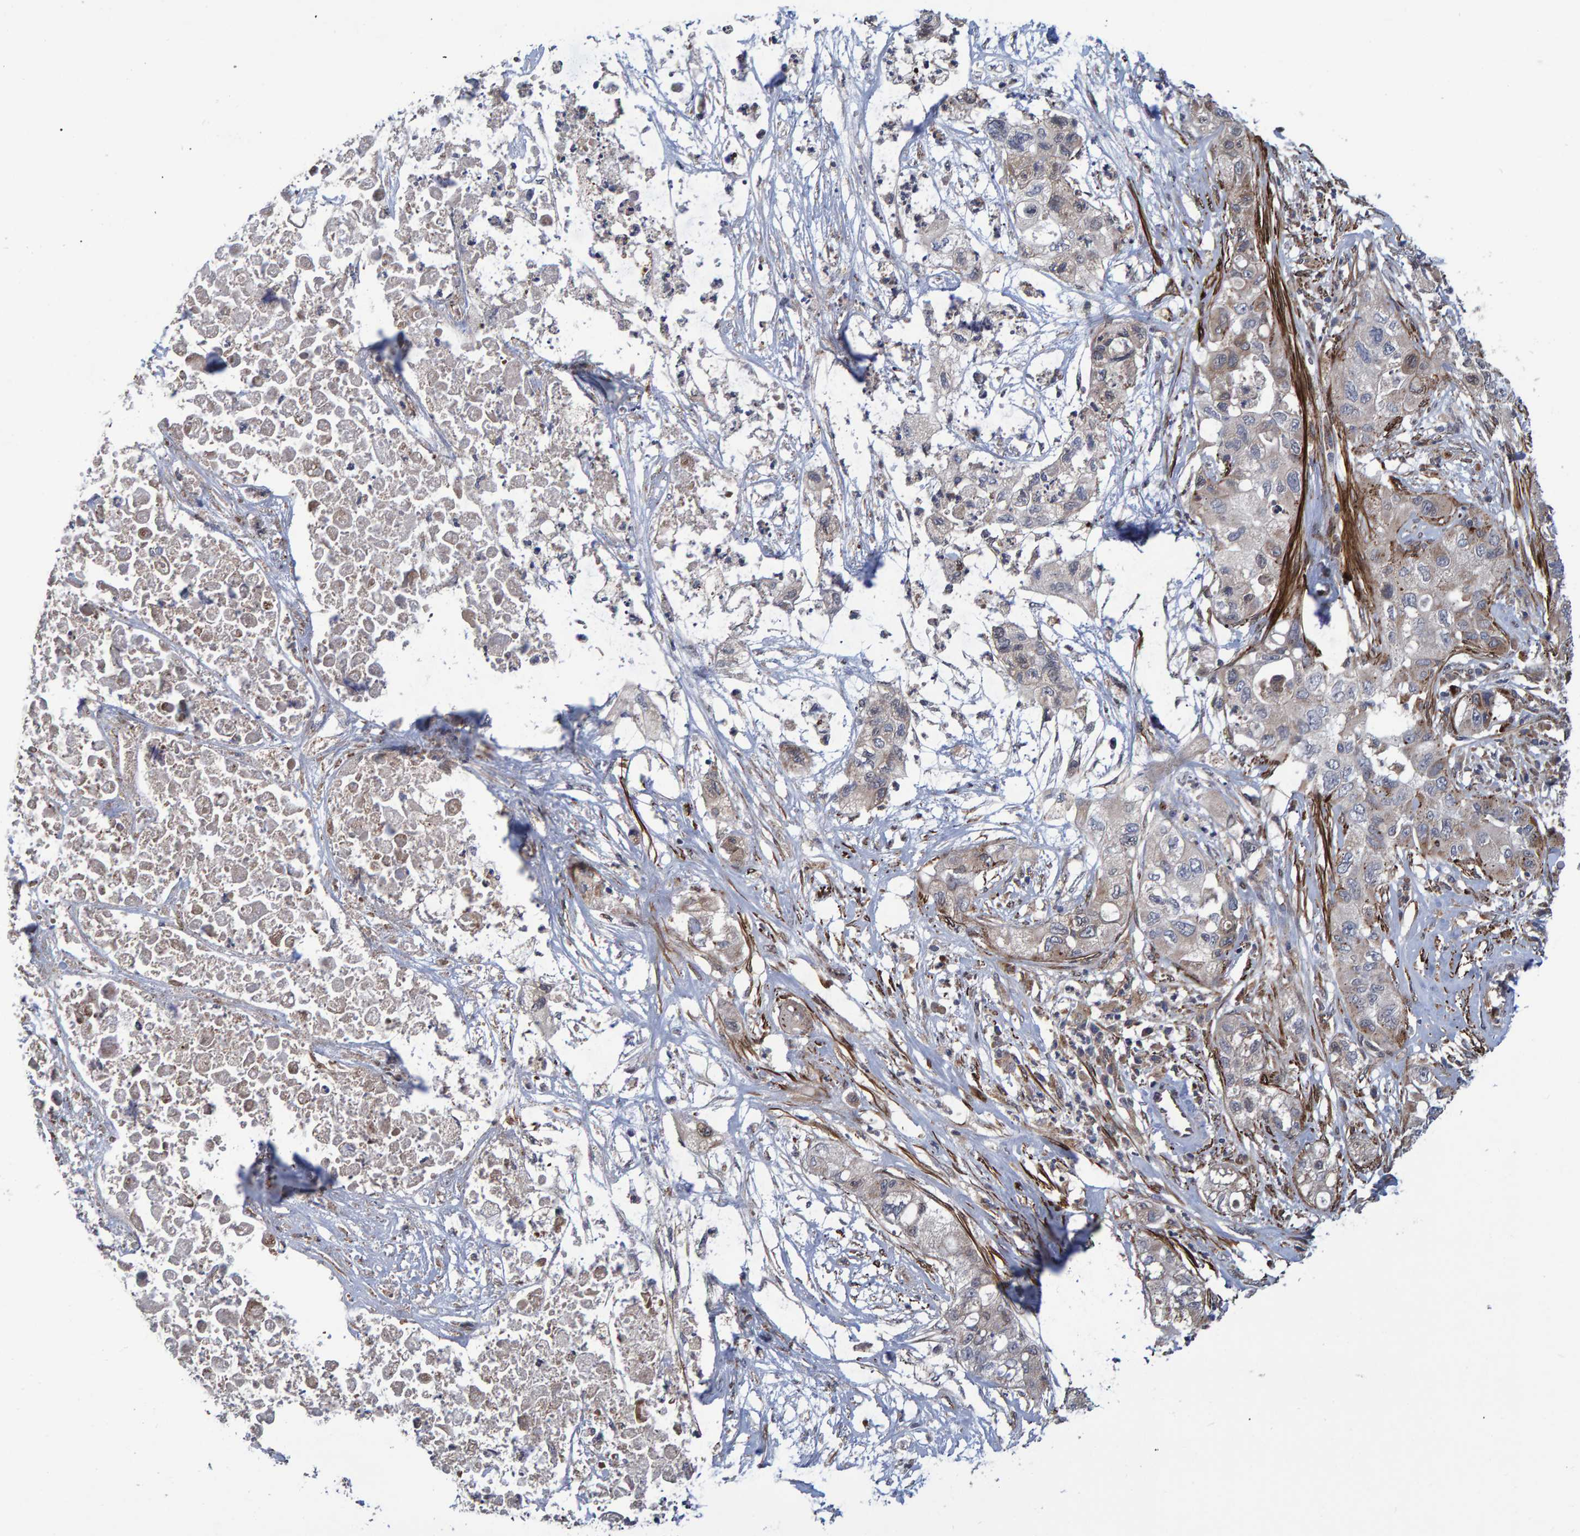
{"staining": {"intensity": "weak", "quantity": "<25%", "location": "cytoplasmic/membranous"}, "tissue": "pancreatic cancer", "cell_type": "Tumor cells", "image_type": "cancer", "snomed": [{"axis": "morphology", "description": "Adenocarcinoma, NOS"}, {"axis": "topography", "description": "Pancreas"}], "caption": "IHC of adenocarcinoma (pancreatic) exhibits no expression in tumor cells.", "gene": "ATP6V1H", "patient": {"sex": "female", "age": 78}}